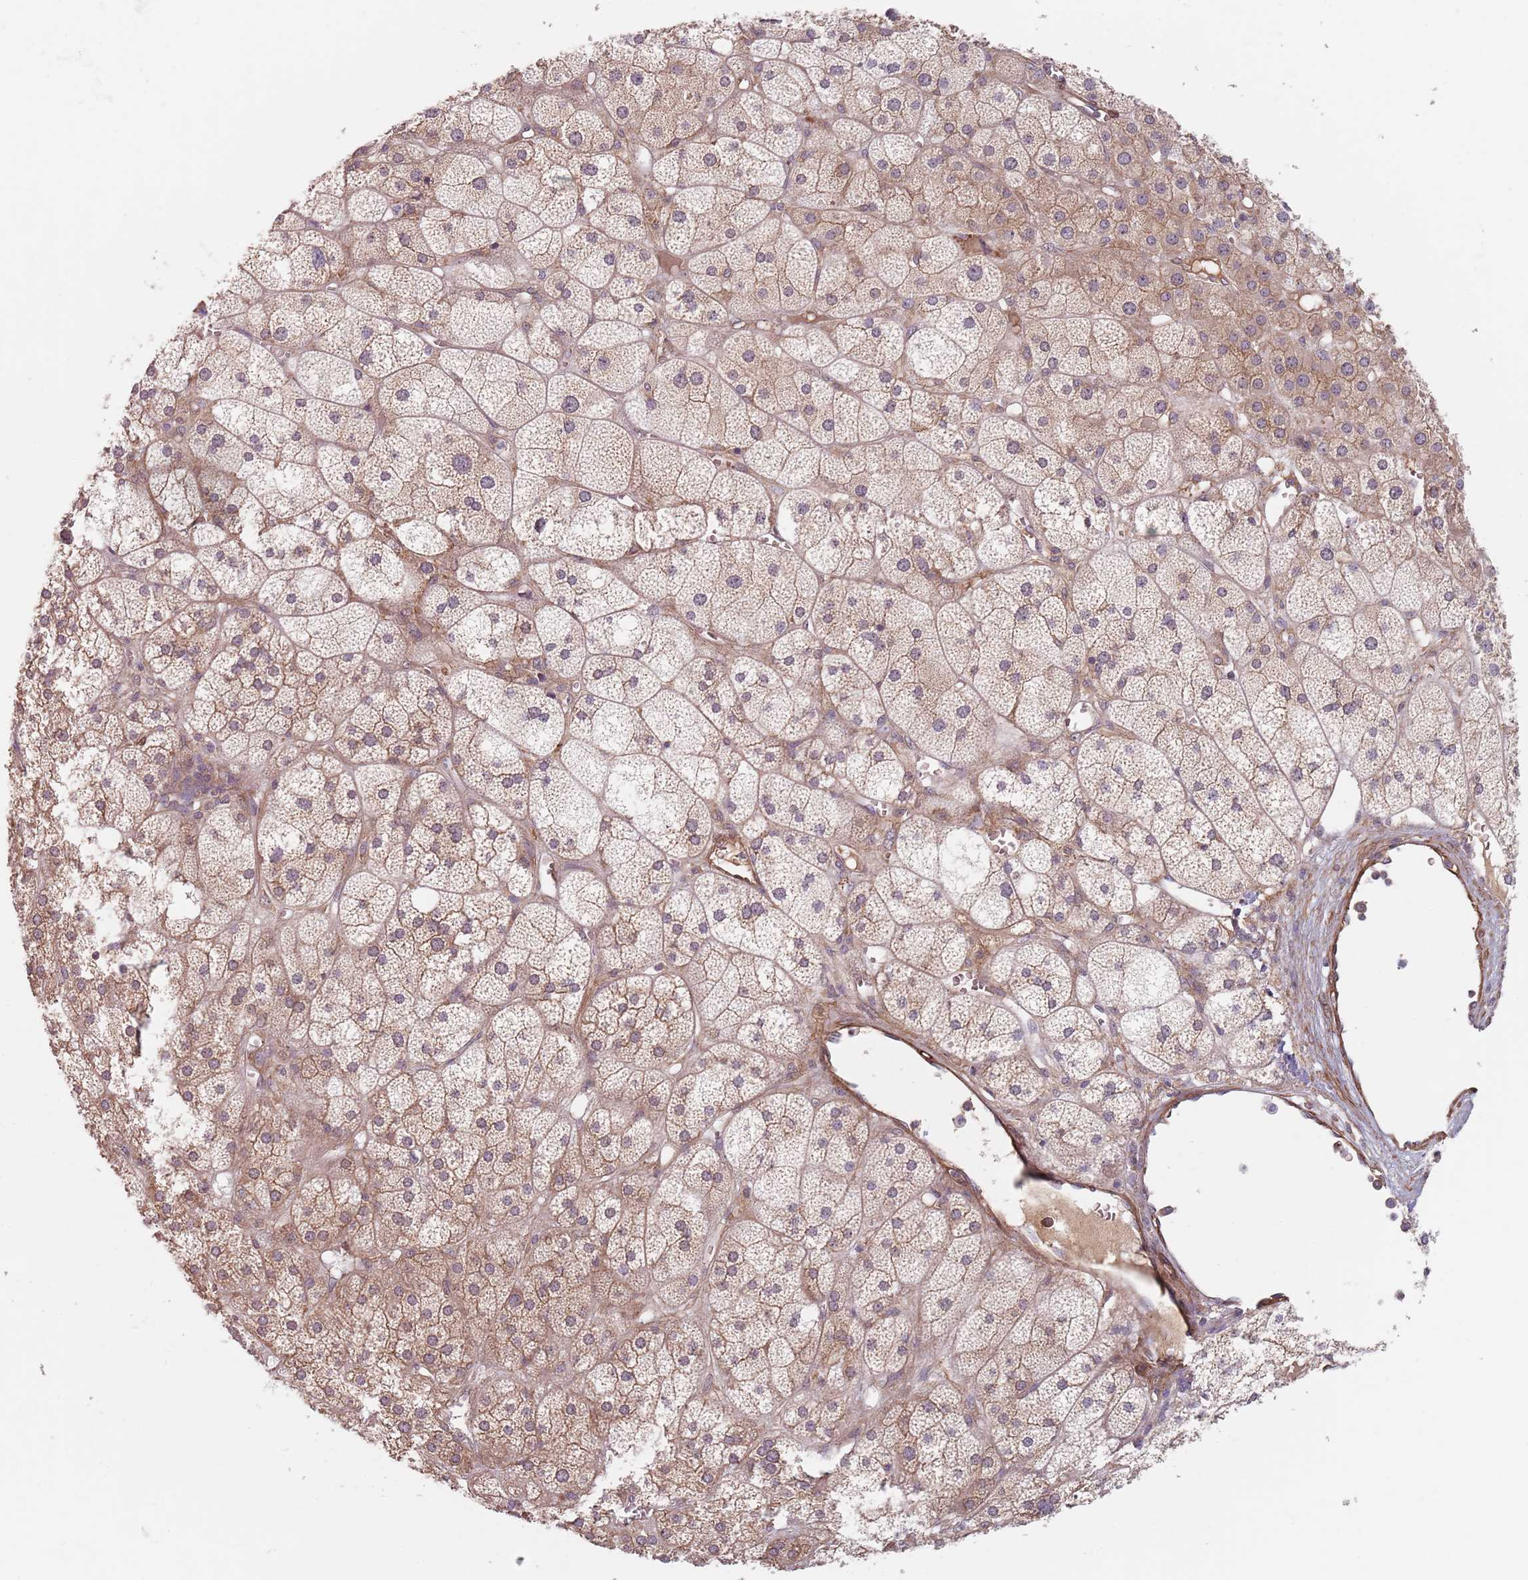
{"staining": {"intensity": "moderate", "quantity": ">75%", "location": "cytoplasmic/membranous"}, "tissue": "adrenal gland", "cell_type": "Glandular cells", "image_type": "normal", "snomed": [{"axis": "morphology", "description": "Normal tissue, NOS"}, {"axis": "topography", "description": "Adrenal gland"}], "caption": "Immunohistochemistry image of unremarkable human adrenal gland stained for a protein (brown), which exhibits medium levels of moderate cytoplasmic/membranous staining in approximately >75% of glandular cells.", "gene": "NOTCH3", "patient": {"sex": "female", "age": 61}}